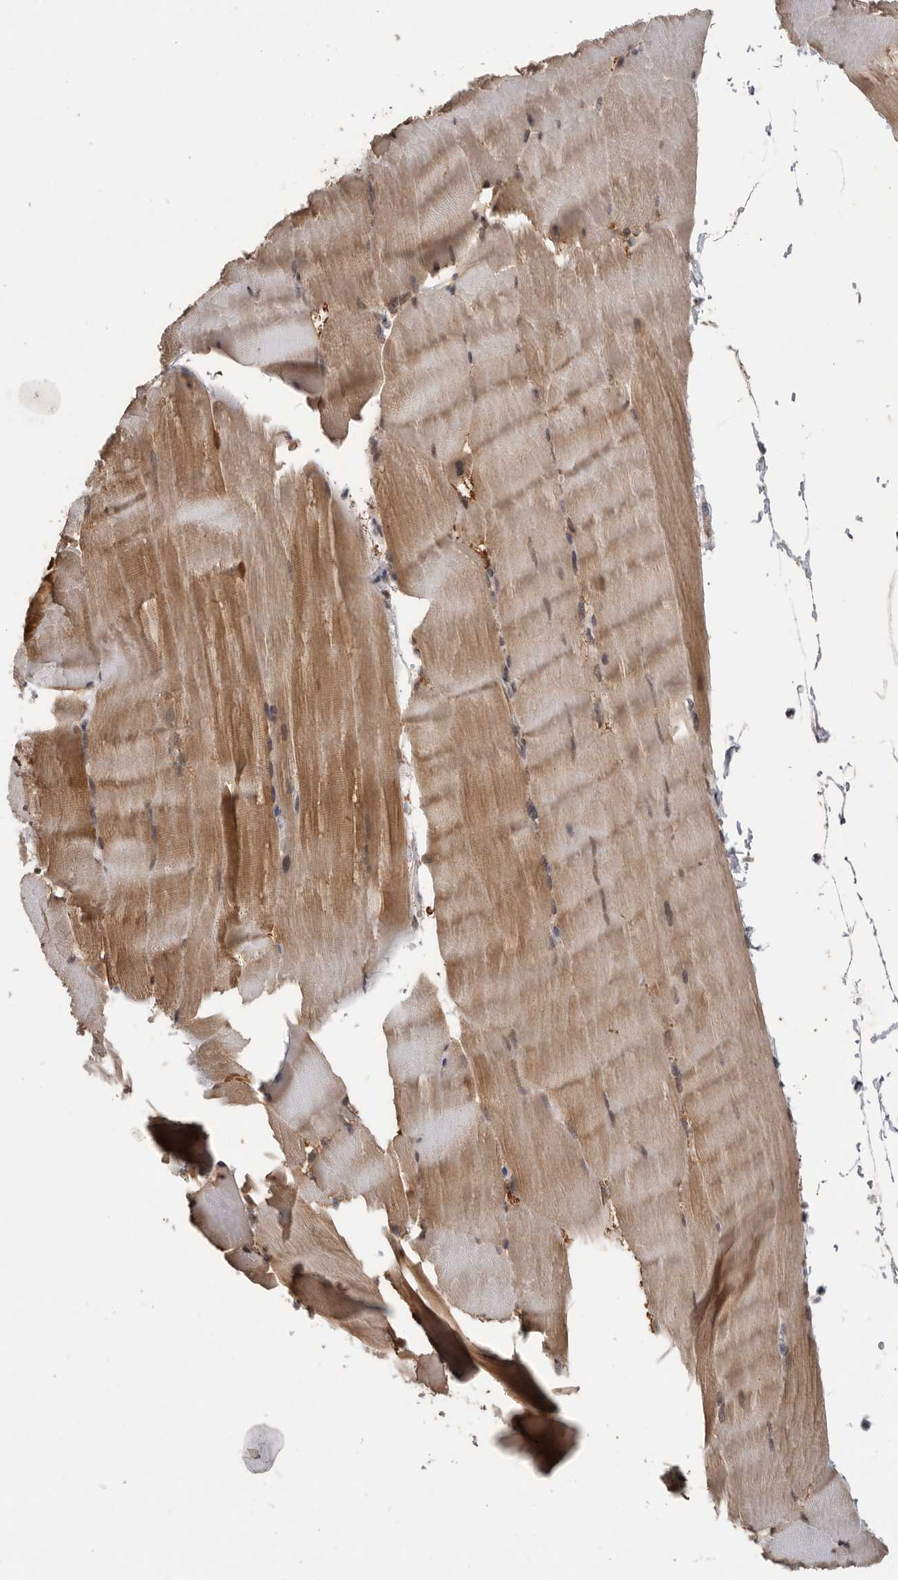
{"staining": {"intensity": "moderate", "quantity": ">75%", "location": "cytoplasmic/membranous,nuclear"}, "tissue": "skeletal muscle", "cell_type": "Myocytes", "image_type": "normal", "snomed": [{"axis": "morphology", "description": "Normal tissue, NOS"}, {"axis": "topography", "description": "Skeletal muscle"}], "caption": "This photomicrograph reveals immunohistochemistry (IHC) staining of benign skeletal muscle, with medium moderate cytoplasmic/membranous,nuclear positivity in approximately >75% of myocytes.", "gene": "PPP1R10", "patient": {"sex": "male", "age": 62}}